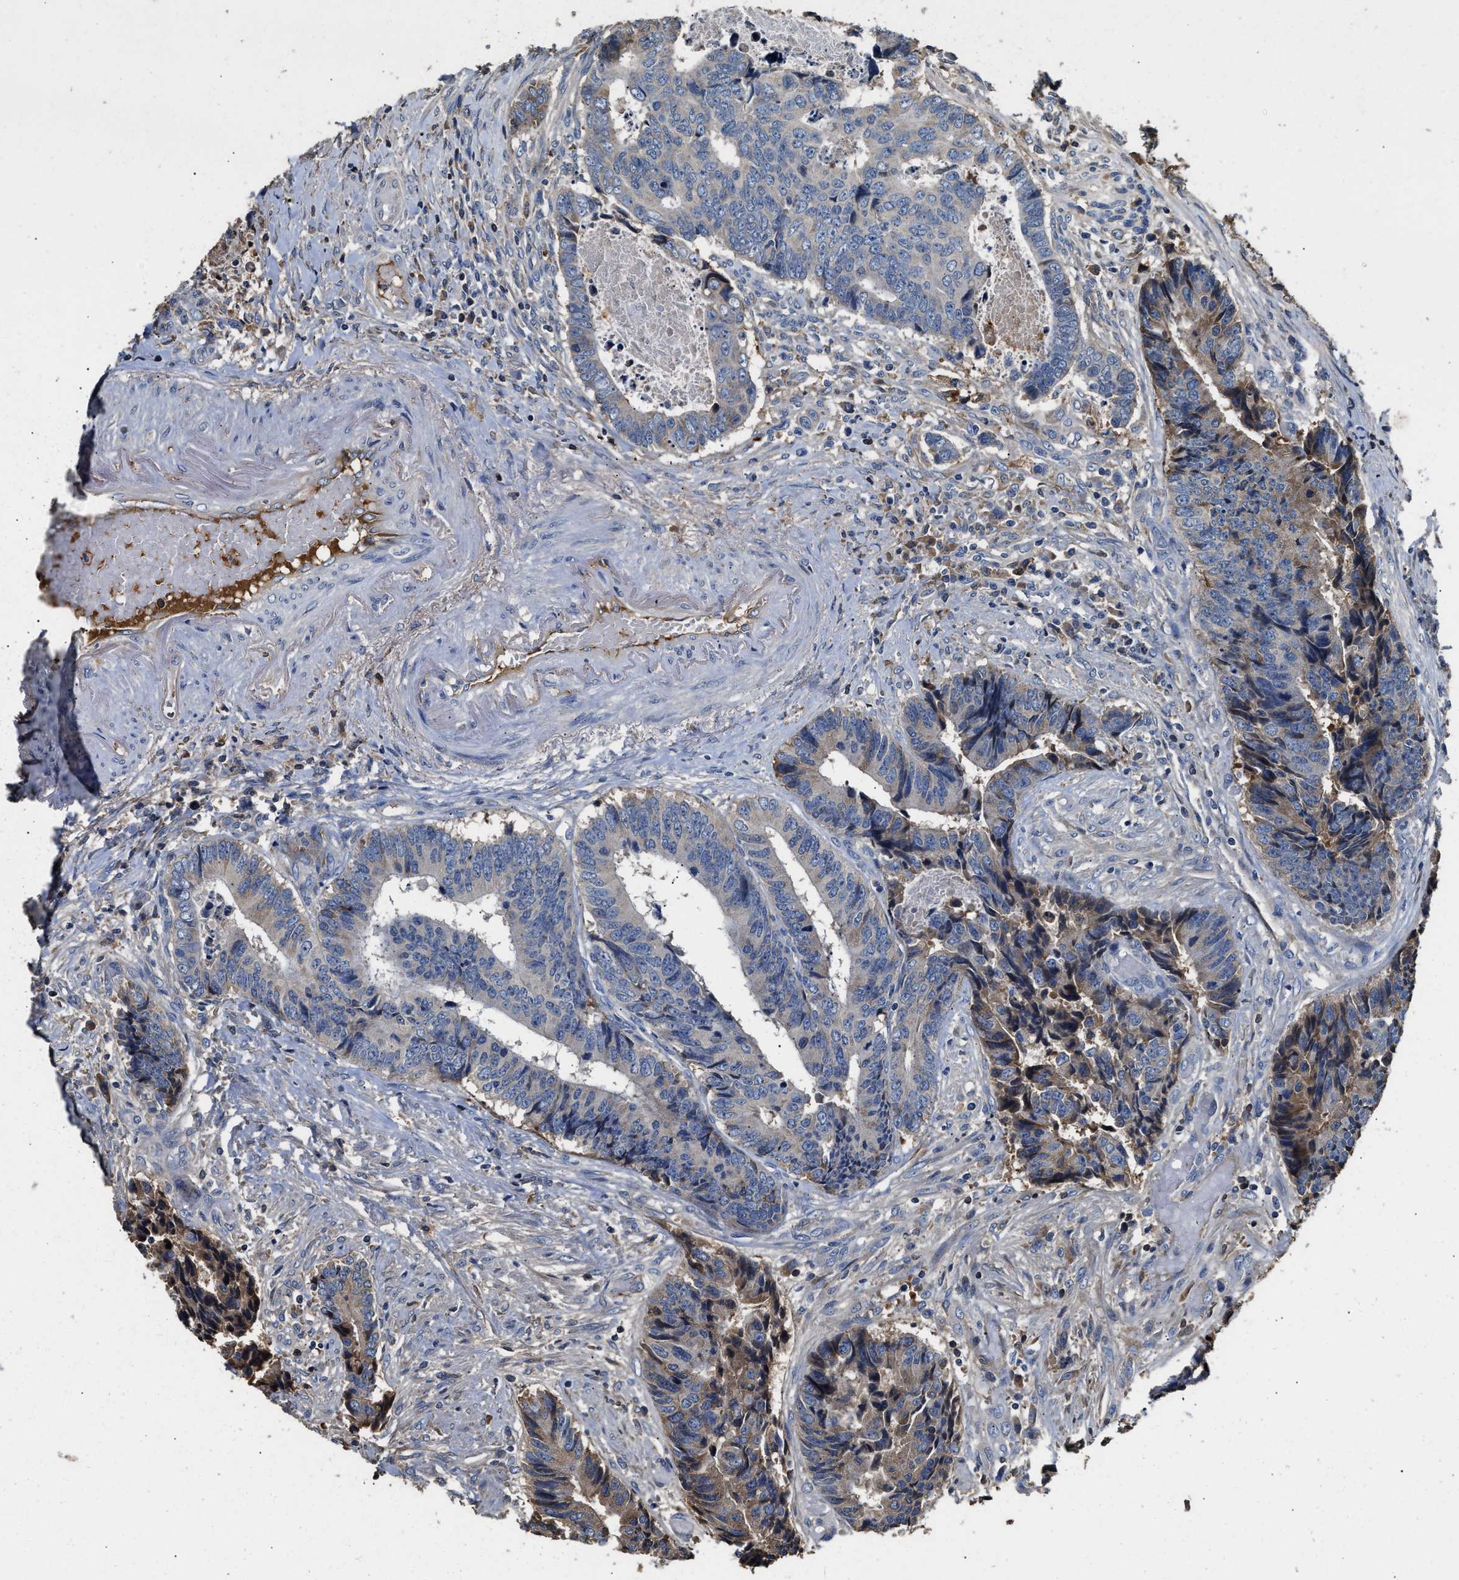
{"staining": {"intensity": "moderate", "quantity": "<25%", "location": "cytoplasmic/membranous"}, "tissue": "colorectal cancer", "cell_type": "Tumor cells", "image_type": "cancer", "snomed": [{"axis": "morphology", "description": "Adenocarcinoma, NOS"}, {"axis": "topography", "description": "Rectum"}], "caption": "Tumor cells display low levels of moderate cytoplasmic/membranous staining in approximately <25% of cells in colorectal cancer (adenocarcinoma). Nuclei are stained in blue.", "gene": "C3", "patient": {"sex": "male", "age": 84}}